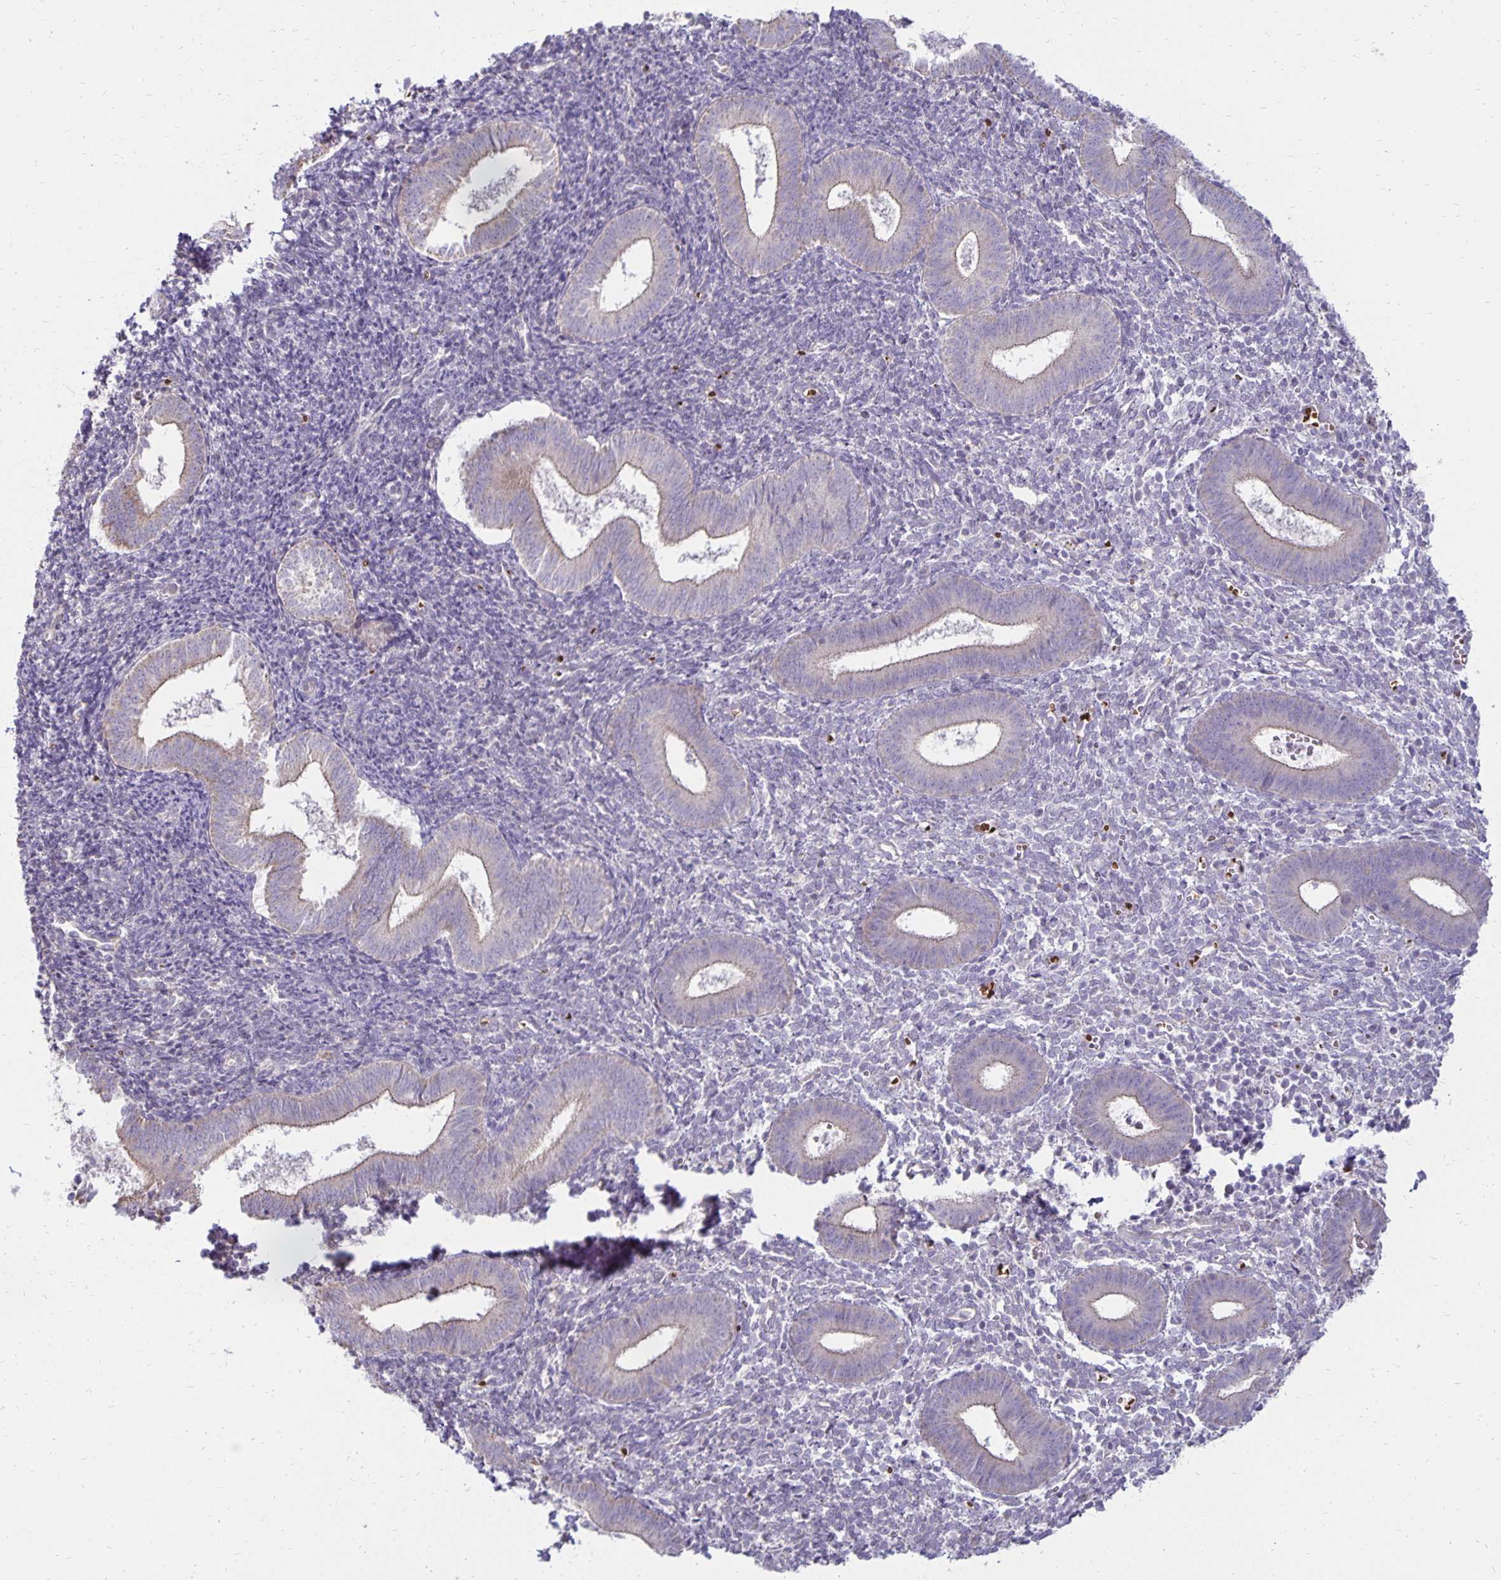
{"staining": {"intensity": "negative", "quantity": "none", "location": "none"}, "tissue": "endometrium", "cell_type": "Cells in endometrial stroma", "image_type": "normal", "snomed": [{"axis": "morphology", "description": "Normal tissue, NOS"}, {"axis": "topography", "description": "Endometrium"}], "caption": "An immunohistochemistry (IHC) micrograph of normal endometrium is shown. There is no staining in cells in endometrial stroma of endometrium.", "gene": "FN3K", "patient": {"sex": "female", "age": 25}}